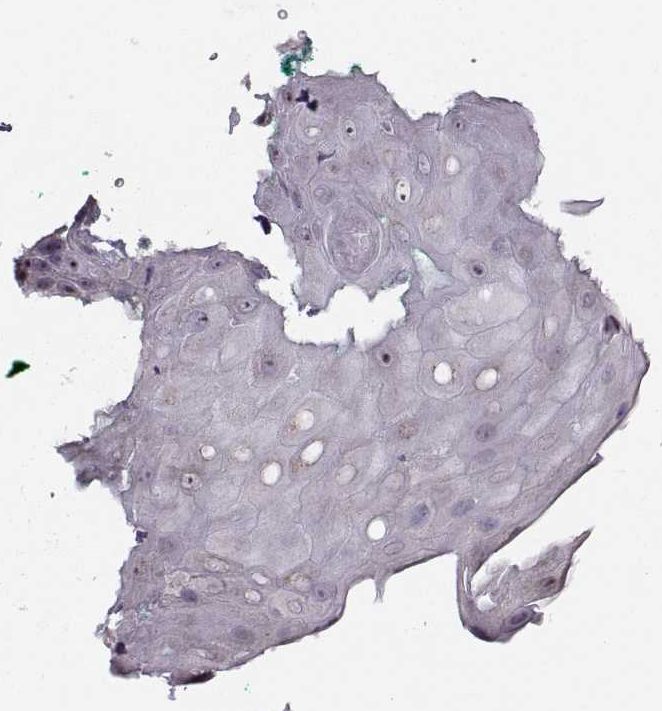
{"staining": {"intensity": "strong", "quantity": "25%-75%", "location": "nuclear"}, "tissue": "head and neck cancer", "cell_type": "Tumor cells", "image_type": "cancer", "snomed": [{"axis": "morphology", "description": "Normal tissue, NOS"}, {"axis": "morphology", "description": "Squamous cell carcinoma, NOS"}, {"axis": "topography", "description": "Oral tissue"}, {"axis": "topography", "description": "Salivary gland"}, {"axis": "topography", "description": "Head-Neck"}], "caption": "This image exhibits head and neck cancer stained with IHC to label a protein in brown. The nuclear of tumor cells show strong positivity for the protein. Nuclei are counter-stained blue.", "gene": "ASIC2", "patient": {"sex": "female", "age": 62}}